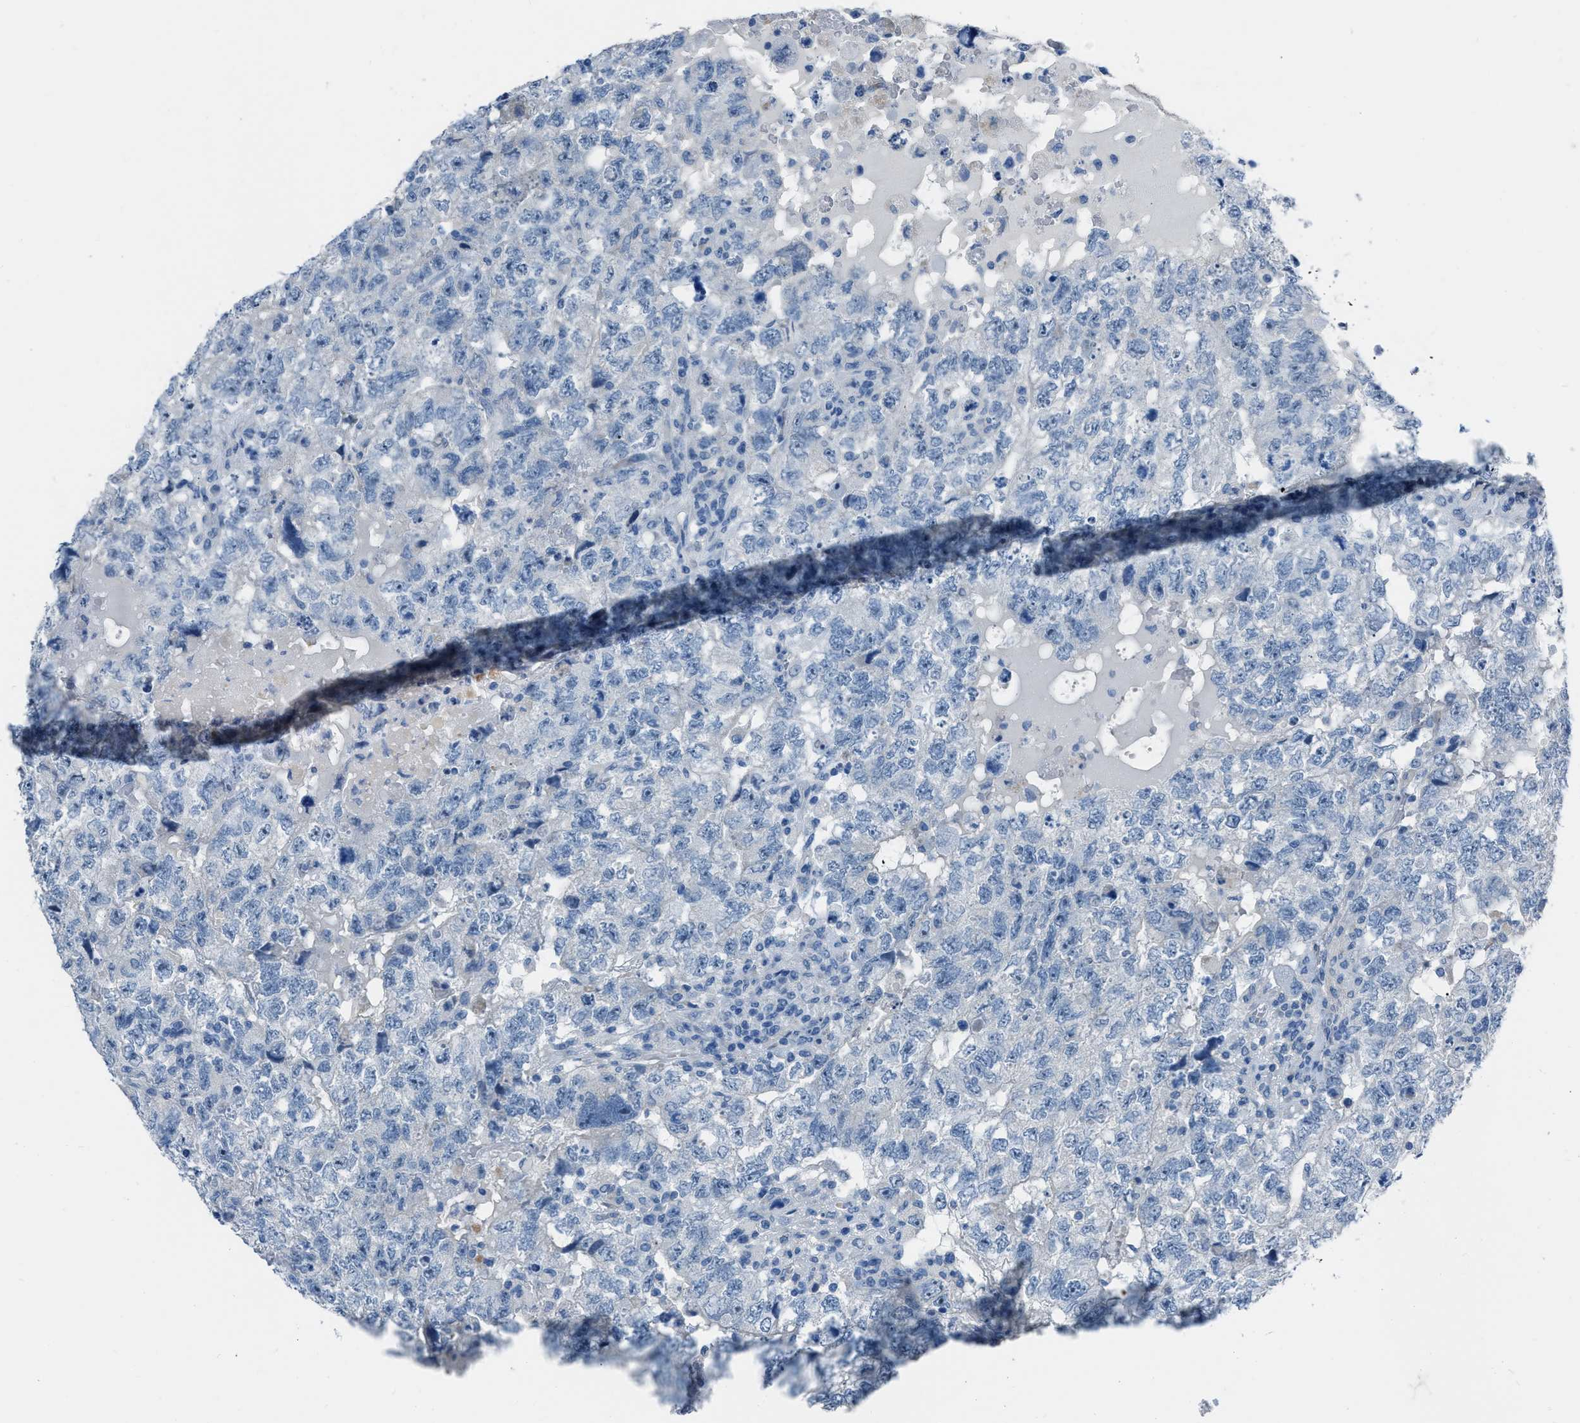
{"staining": {"intensity": "negative", "quantity": "none", "location": "none"}, "tissue": "testis cancer", "cell_type": "Tumor cells", "image_type": "cancer", "snomed": [{"axis": "morphology", "description": "Carcinoma, Embryonal, NOS"}, {"axis": "topography", "description": "Testis"}], "caption": "High magnification brightfield microscopy of embryonal carcinoma (testis) stained with DAB (3,3'-diaminobenzidine) (brown) and counterstained with hematoxylin (blue): tumor cells show no significant positivity.", "gene": "SPATC1L", "patient": {"sex": "male", "age": 36}}